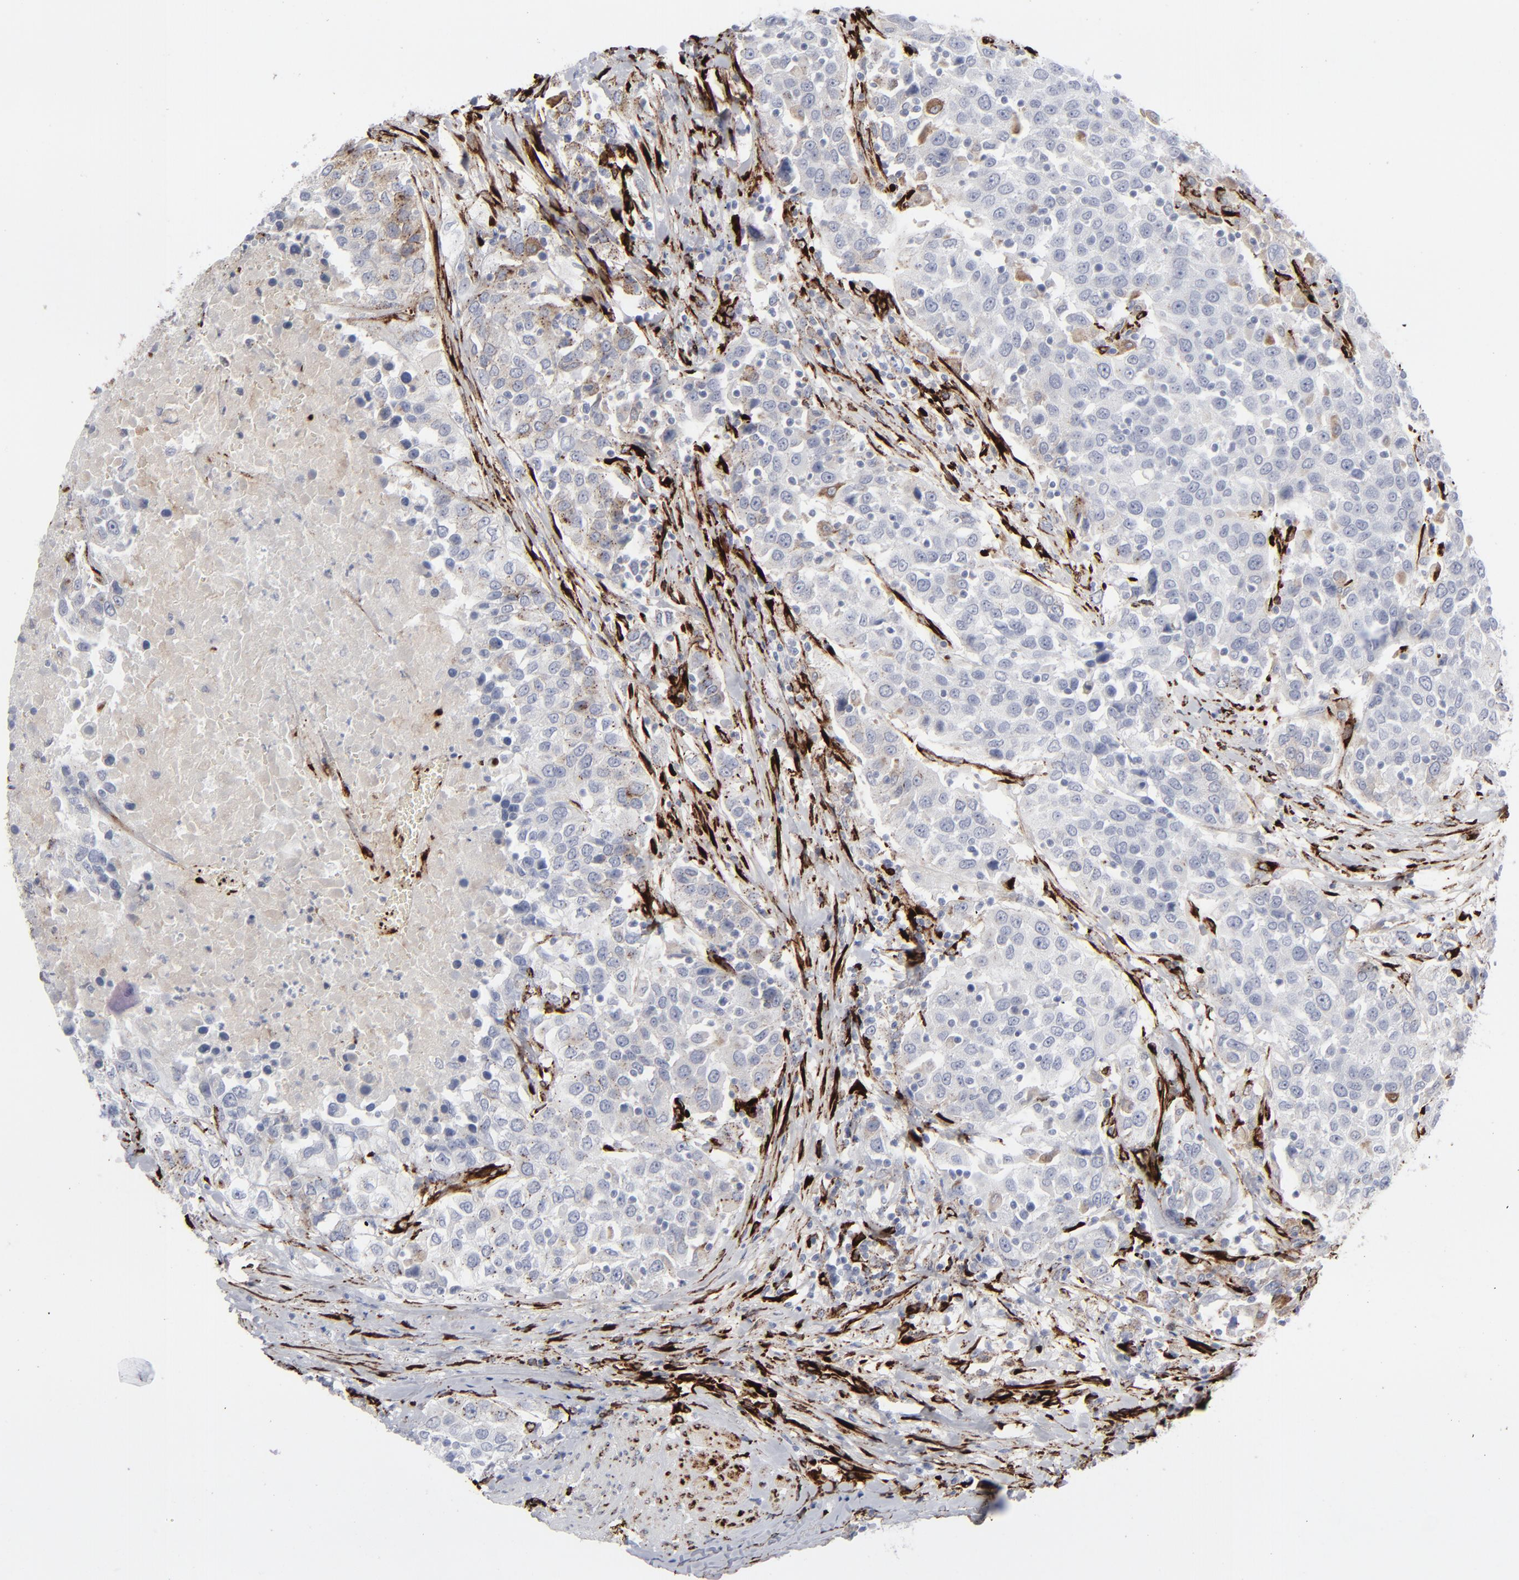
{"staining": {"intensity": "negative", "quantity": "none", "location": "none"}, "tissue": "urothelial cancer", "cell_type": "Tumor cells", "image_type": "cancer", "snomed": [{"axis": "morphology", "description": "Urothelial carcinoma, High grade"}, {"axis": "topography", "description": "Urinary bladder"}], "caption": "Urothelial carcinoma (high-grade) was stained to show a protein in brown. There is no significant staining in tumor cells.", "gene": "SPARC", "patient": {"sex": "female", "age": 80}}